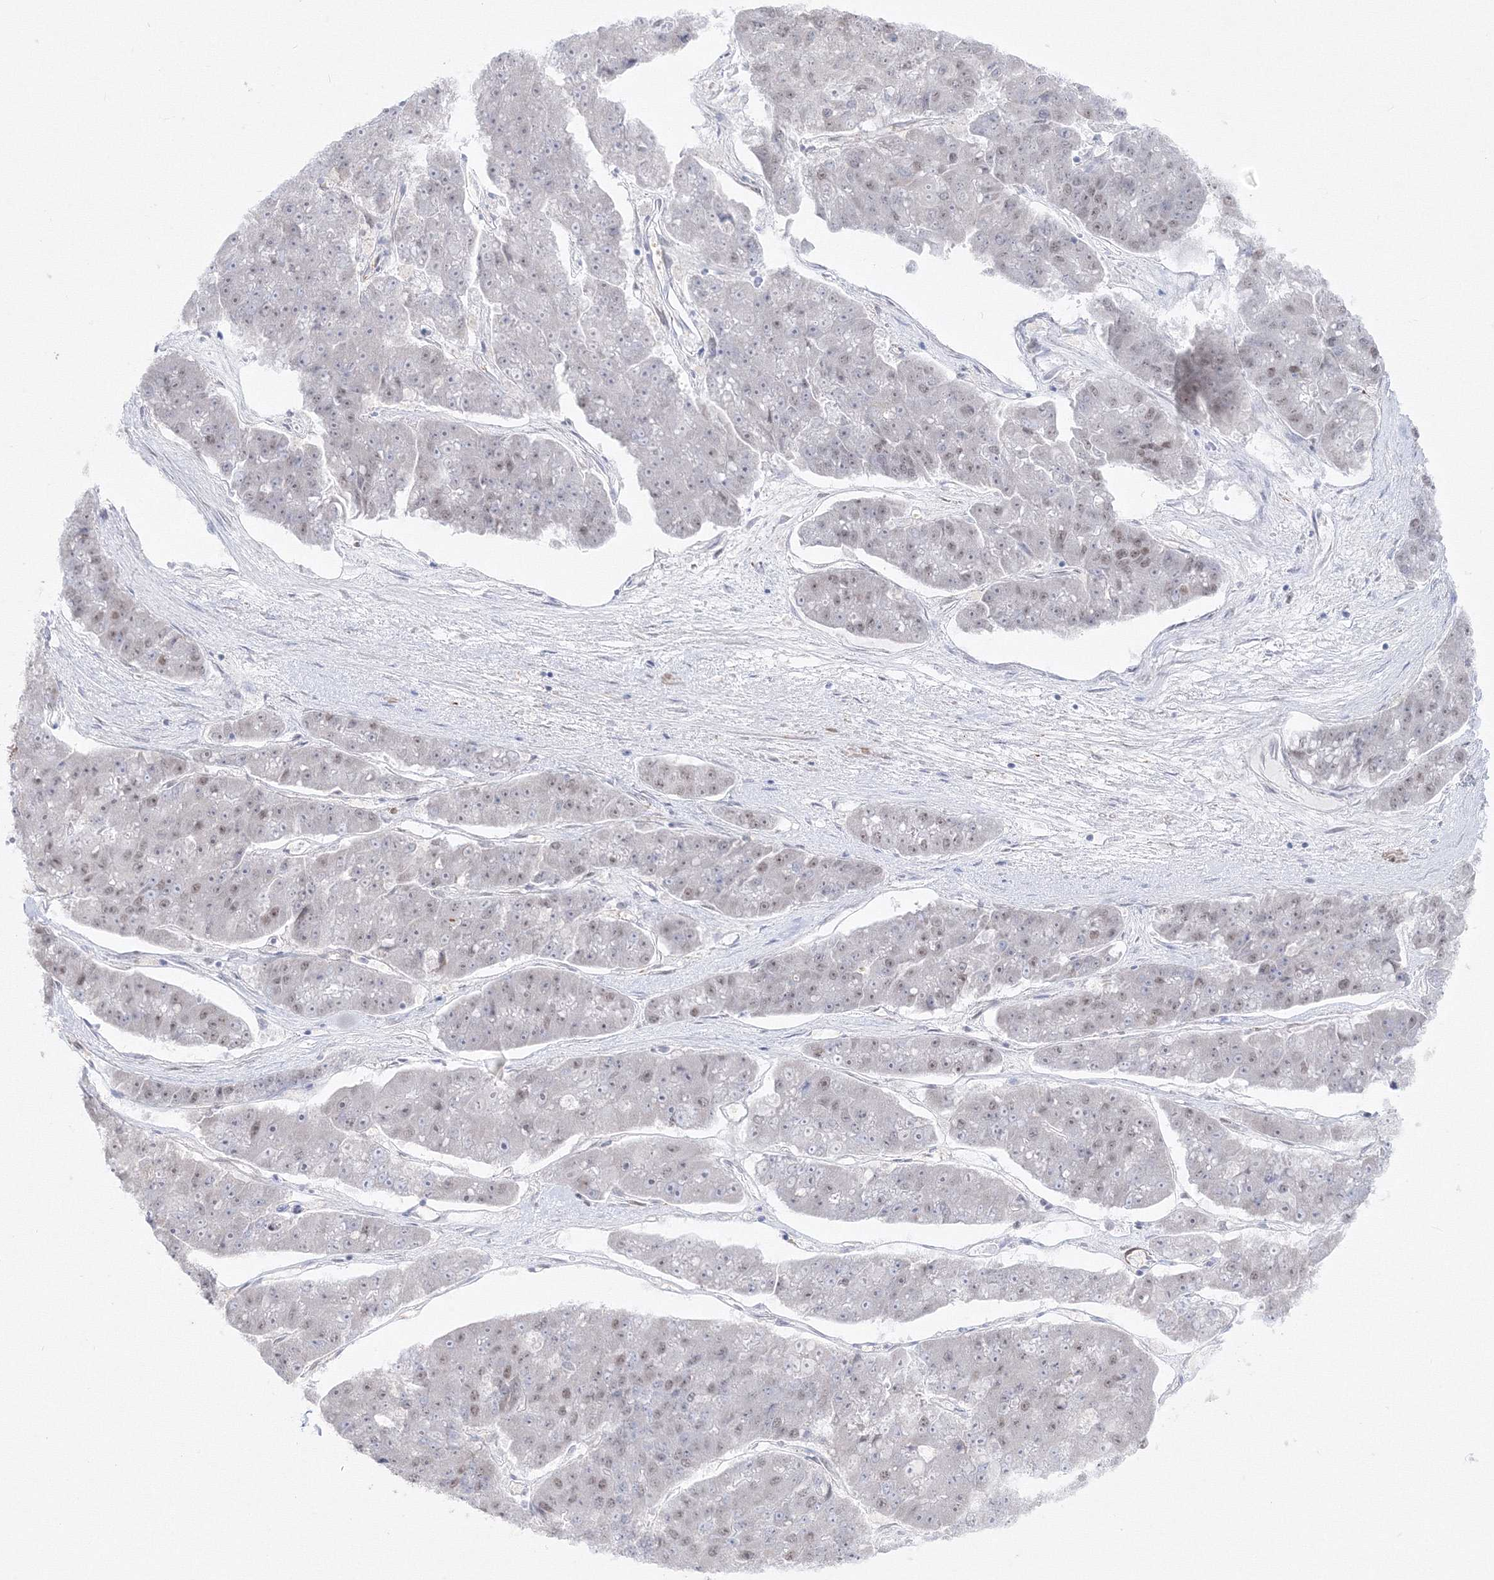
{"staining": {"intensity": "negative", "quantity": "none", "location": "none"}, "tissue": "pancreatic cancer", "cell_type": "Tumor cells", "image_type": "cancer", "snomed": [{"axis": "morphology", "description": "Adenocarcinoma, NOS"}, {"axis": "topography", "description": "Pancreas"}], "caption": "An IHC photomicrograph of pancreatic adenocarcinoma is shown. There is no staining in tumor cells of pancreatic adenocarcinoma. The staining was performed using DAB (3,3'-diaminobenzidine) to visualize the protein expression in brown, while the nuclei were stained in blue with hematoxylin (Magnification: 20x).", "gene": "ZNF638", "patient": {"sex": "male", "age": 50}}